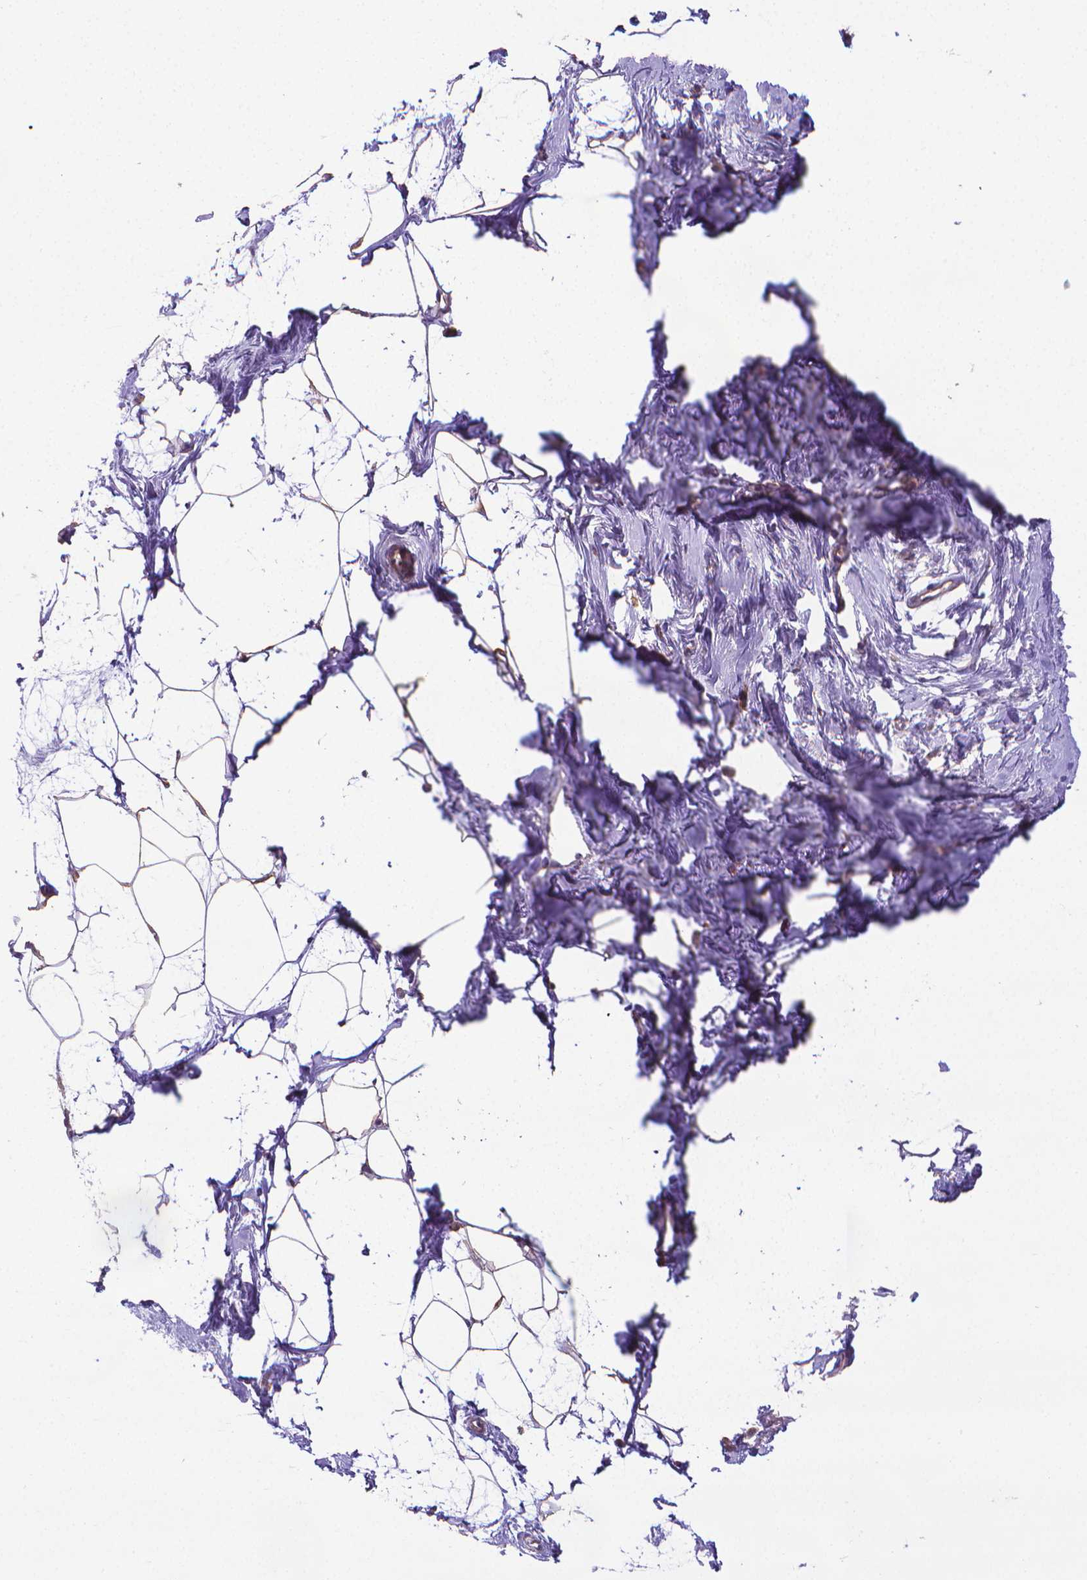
{"staining": {"intensity": "weak", "quantity": "25%-75%", "location": "cytoplasmic/membranous"}, "tissue": "breast", "cell_type": "Adipocytes", "image_type": "normal", "snomed": [{"axis": "morphology", "description": "Normal tissue, NOS"}, {"axis": "topography", "description": "Breast"}], "caption": "About 25%-75% of adipocytes in normal human breast display weak cytoplasmic/membranous protein staining as visualized by brown immunohistochemical staining.", "gene": "GPR63", "patient": {"sex": "female", "age": 45}}